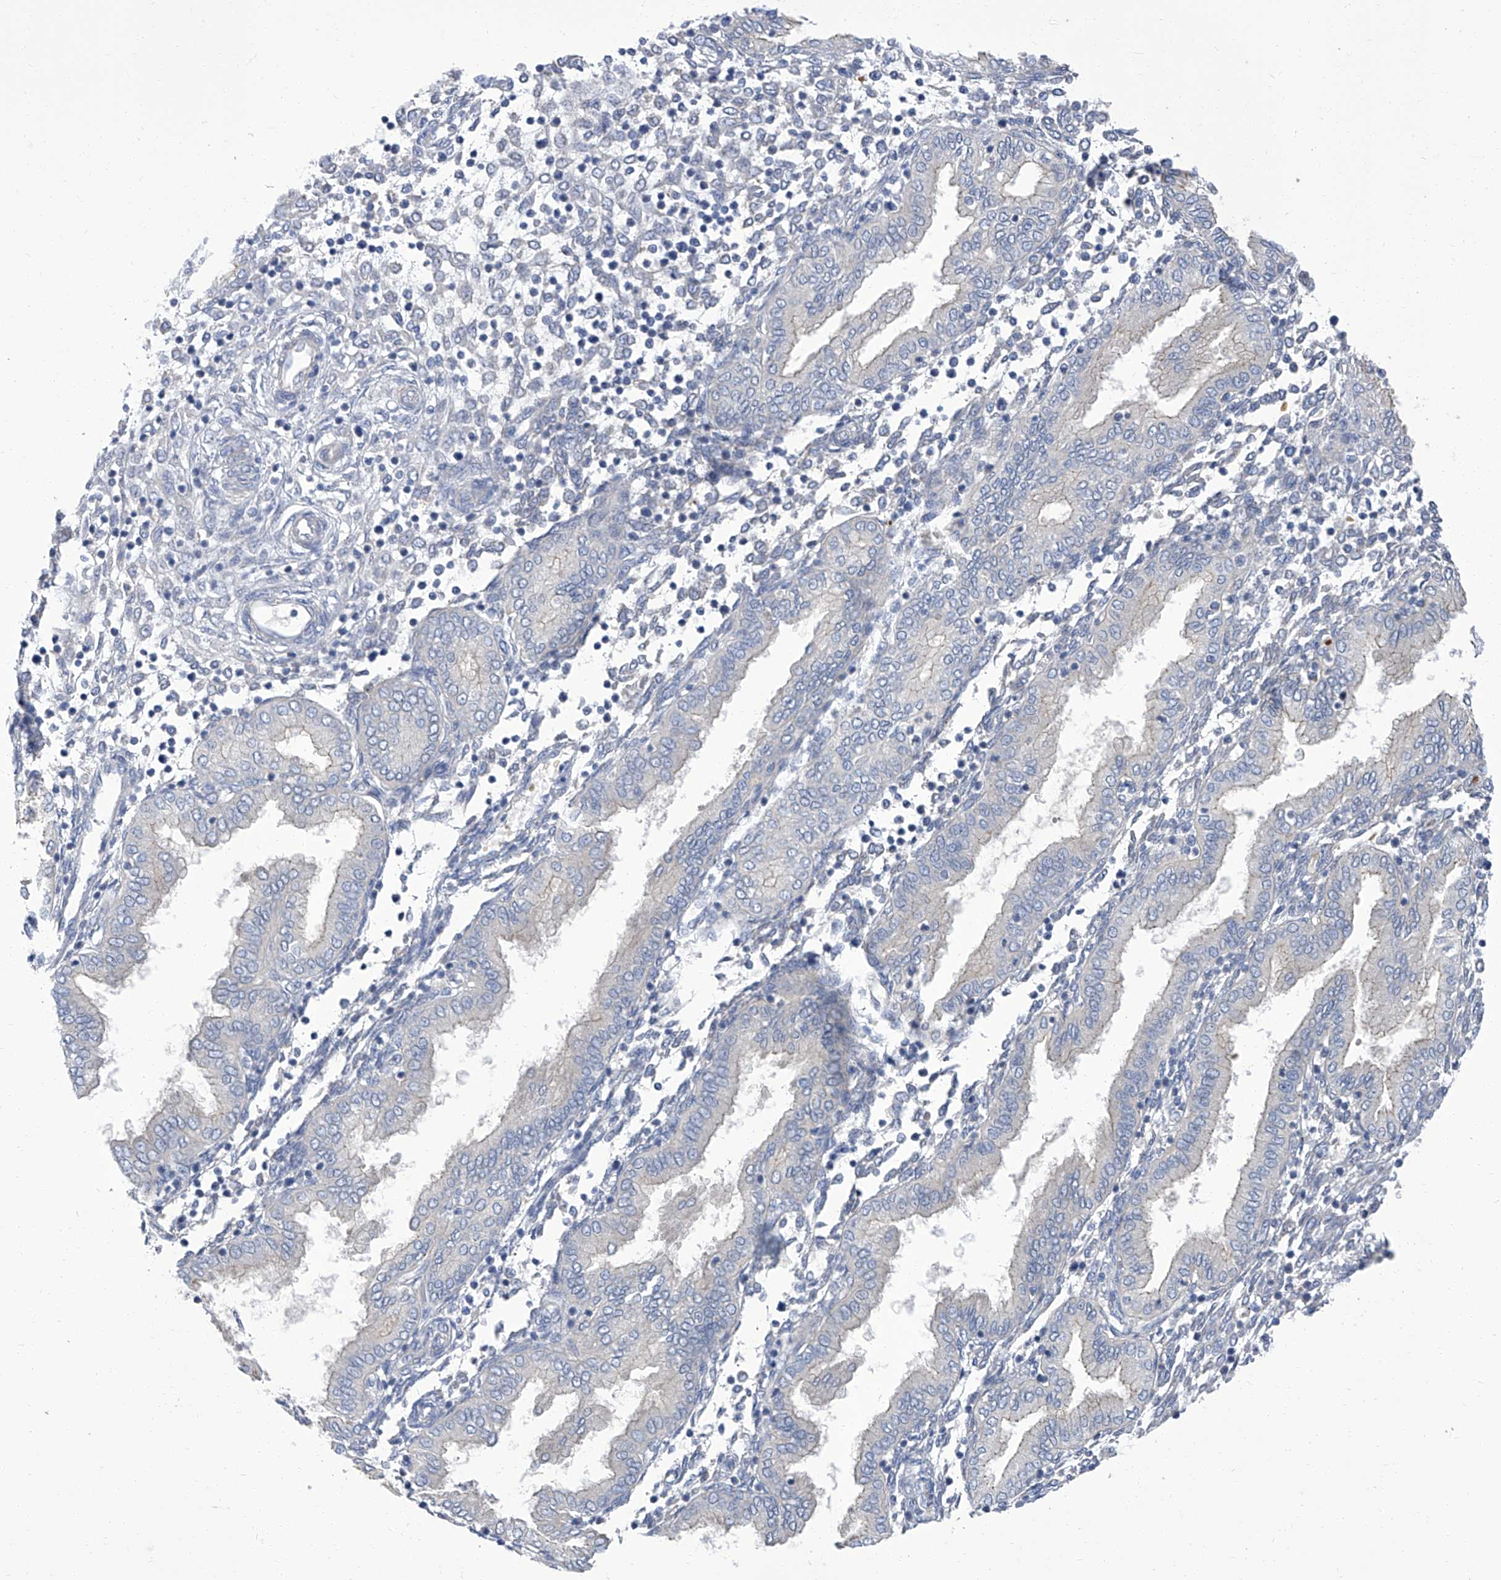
{"staining": {"intensity": "negative", "quantity": "none", "location": "none"}, "tissue": "endometrium", "cell_type": "Cells in endometrial stroma", "image_type": "normal", "snomed": [{"axis": "morphology", "description": "Normal tissue, NOS"}, {"axis": "topography", "description": "Endometrium"}], "caption": "DAB (3,3'-diaminobenzidine) immunohistochemical staining of unremarkable human endometrium shows no significant staining in cells in endometrial stroma. The staining is performed using DAB brown chromogen with nuclei counter-stained in using hematoxylin.", "gene": "PARD3", "patient": {"sex": "female", "age": 53}}